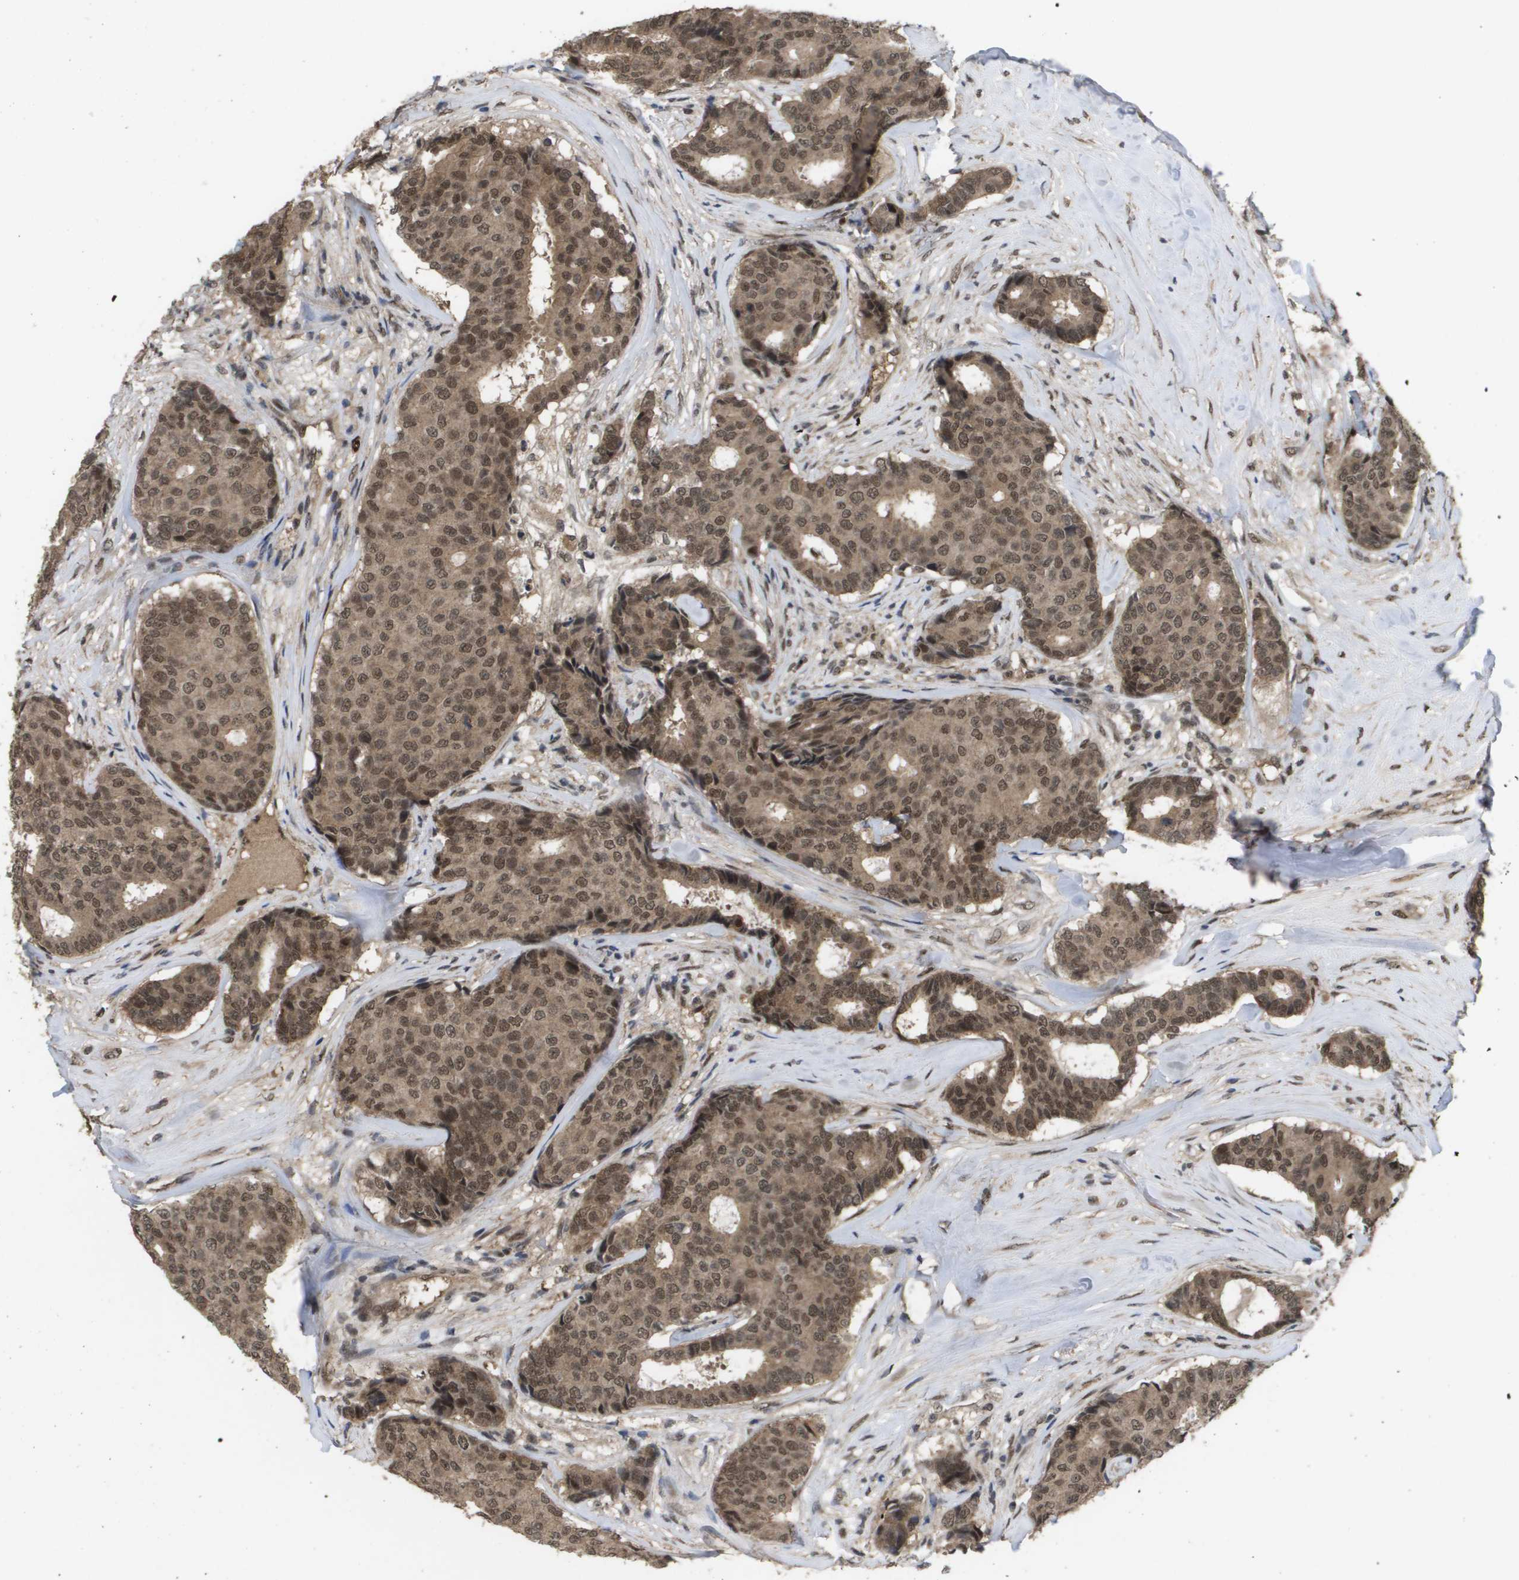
{"staining": {"intensity": "moderate", "quantity": ">75%", "location": "cytoplasmic/membranous,nuclear"}, "tissue": "breast cancer", "cell_type": "Tumor cells", "image_type": "cancer", "snomed": [{"axis": "morphology", "description": "Duct carcinoma"}, {"axis": "topography", "description": "Breast"}], "caption": "High-power microscopy captured an immunohistochemistry photomicrograph of invasive ductal carcinoma (breast), revealing moderate cytoplasmic/membranous and nuclear positivity in approximately >75% of tumor cells.", "gene": "AMBRA1", "patient": {"sex": "female", "age": 75}}